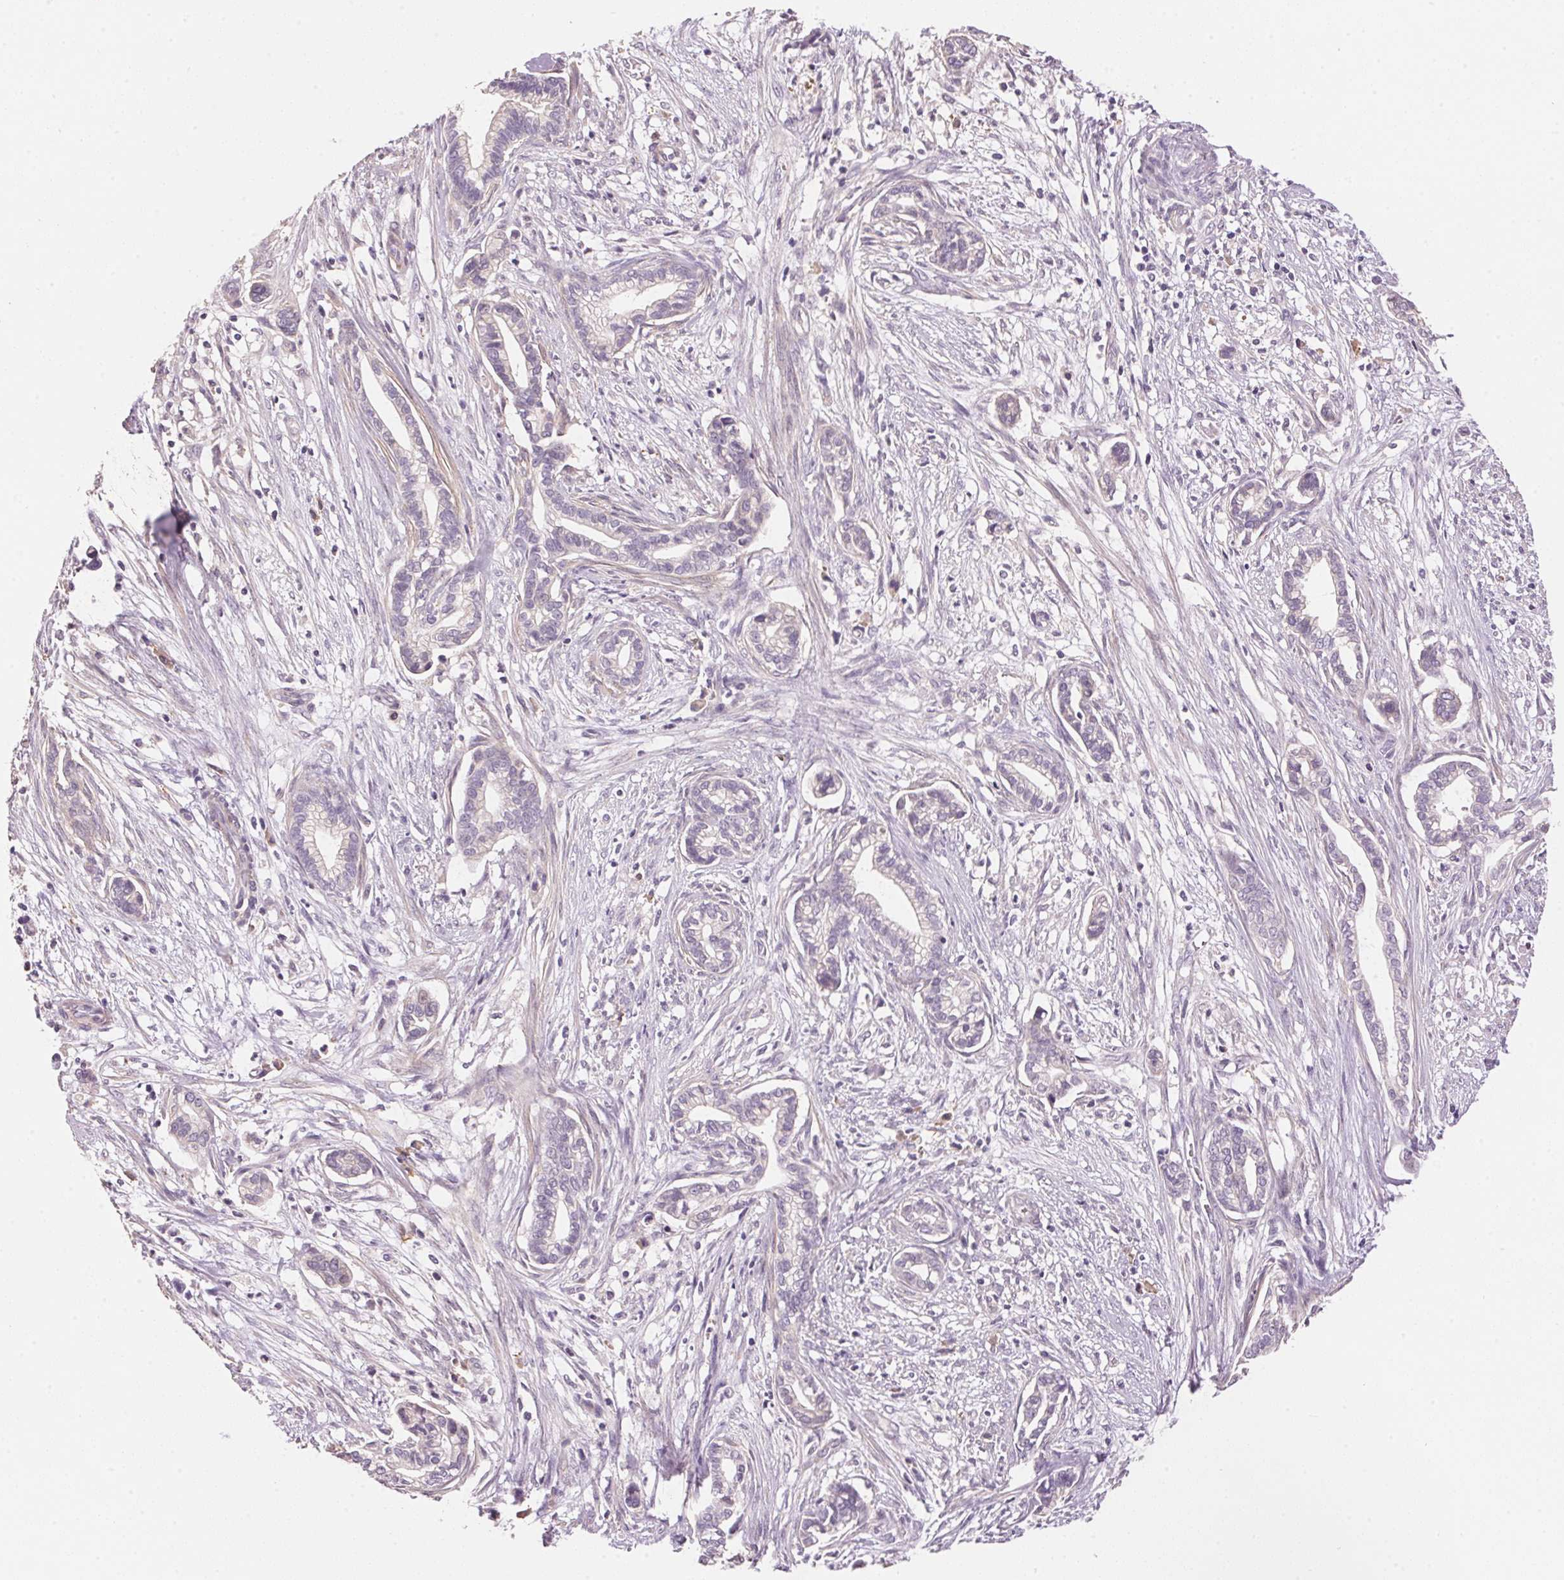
{"staining": {"intensity": "negative", "quantity": "none", "location": "none"}, "tissue": "cervical cancer", "cell_type": "Tumor cells", "image_type": "cancer", "snomed": [{"axis": "morphology", "description": "Adenocarcinoma, NOS"}, {"axis": "topography", "description": "Cervix"}], "caption": "Adenocarcinoma (cervical) was stained to show a protein in brown. There is no significant staining in tumor cells. (Brightfield microscopy of DAB immunohistochemistry at high magnification).", "gene": "LYZL6", "patient": {"sex": "female", "age": 62}}